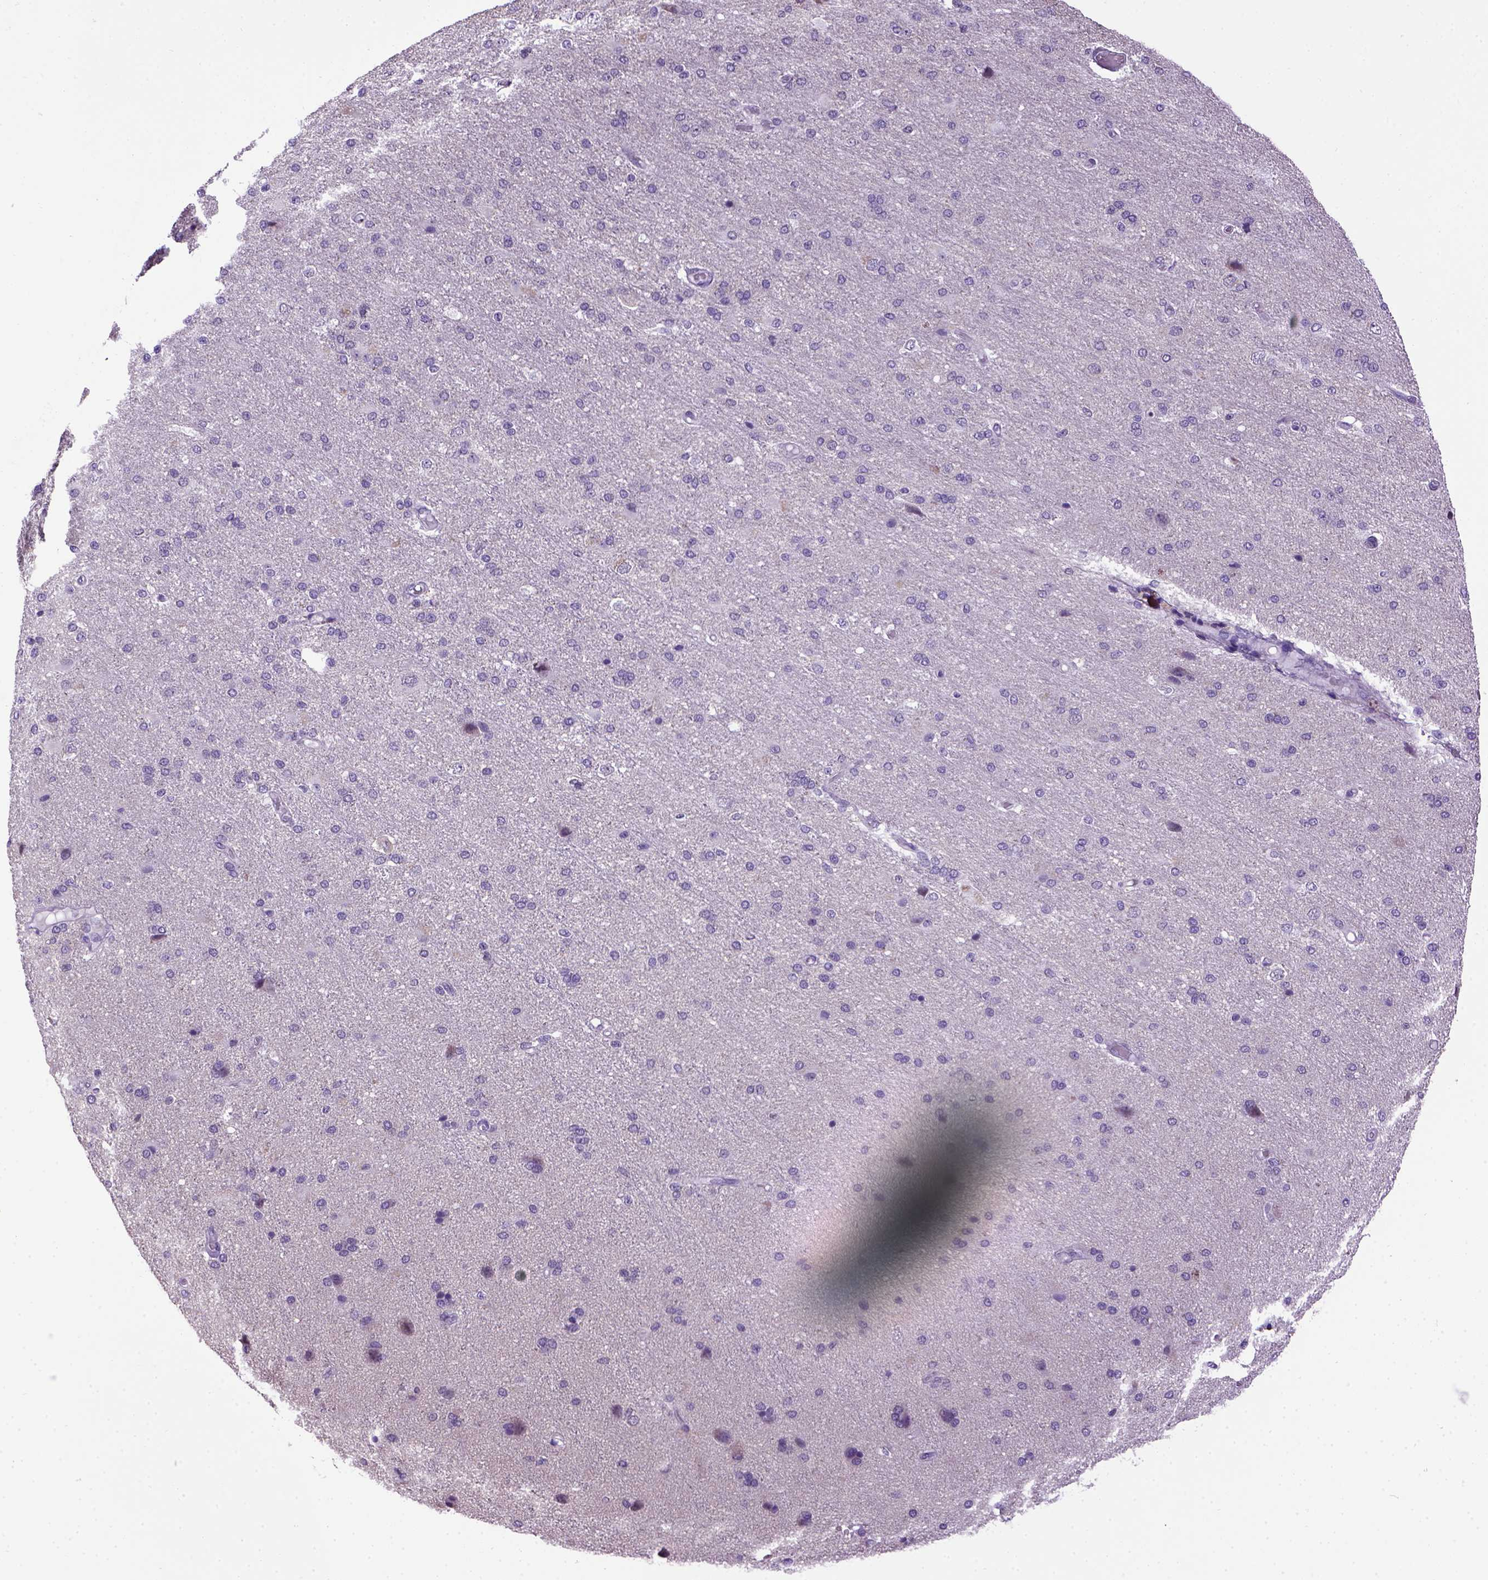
{"staining": {"intensity": "negative", "quantity": "none", "location": "none"}, "tissue": "cerebral cortex", "cell_type": "Endothelial cells", "image_type": "normal", "snomed": [{"axis": "morphology", "description": "Normal tissue, NOS"}, {"axis": "morphology", "description": "Glioma, malignant, High grade"}, {"axis": "topography", "description": "Cerebral cortex"}], "caption": "DAB (3,3'-diaminobenzidine) immunohistochemical staining of normal cerebral cortex demonstrates no significant positivity in endothelial cells.", "gene": "CDH1", "patient": {"sex": "male", "age": 77}}